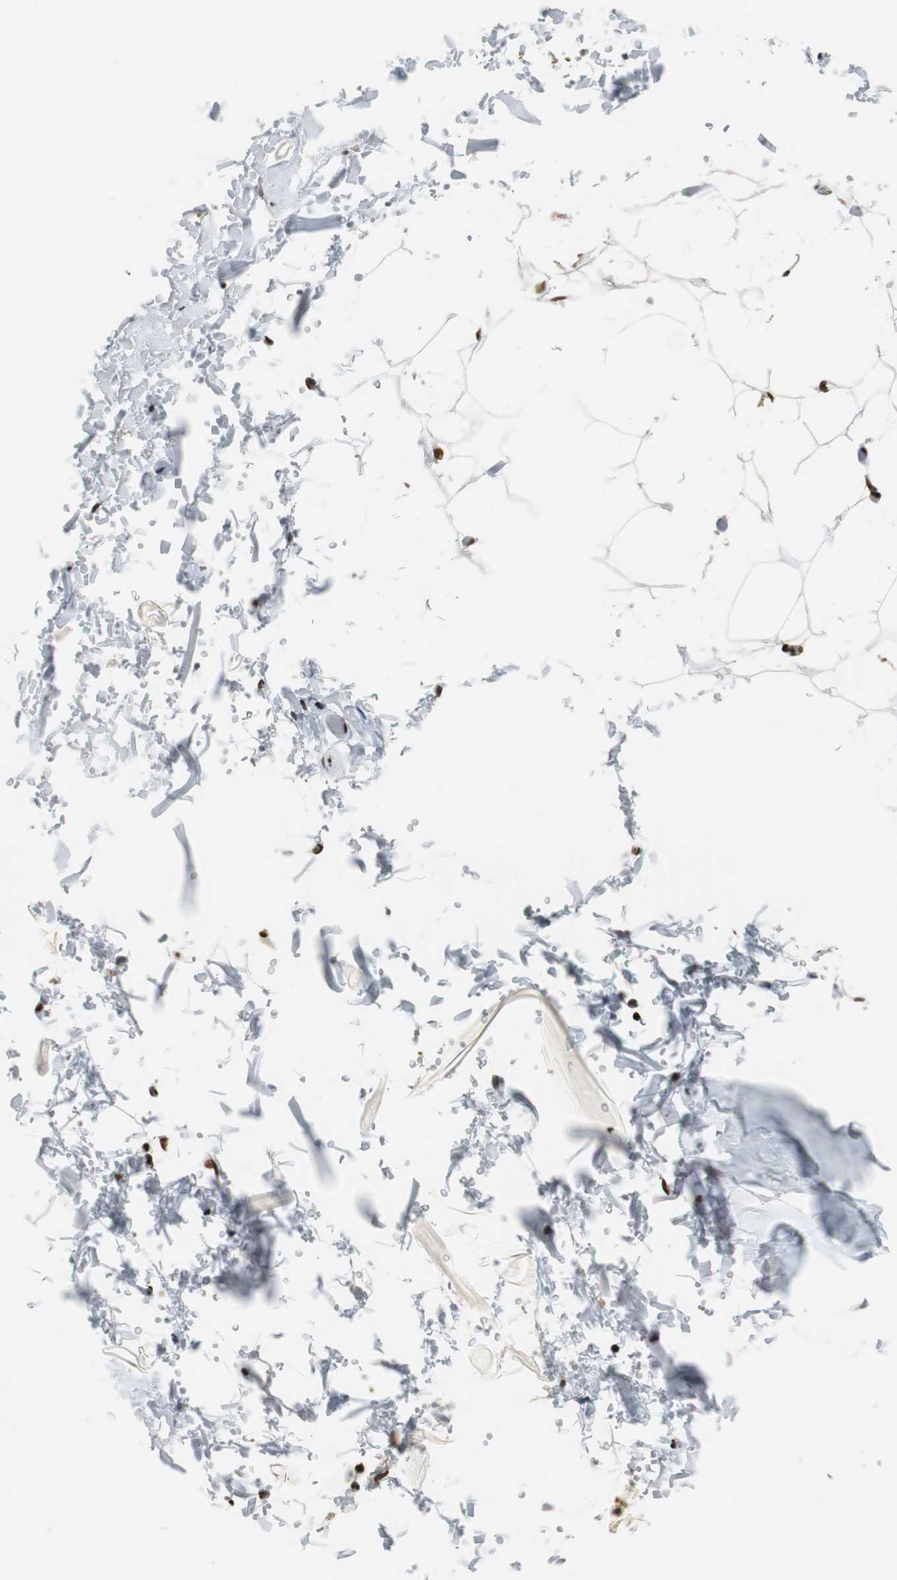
{"staining": {"intensity": "strong", "quantity": "25%-75%", "location": "nuclear"}, "tissue": "adipose tissue", "cell_type": "Adipocytes", "image_type": "normal", "snomed": [{"axis": "morphology", "description": "Normal tissue, NOS"}, {"axis": "topography", "description": "Soft tissue"}], "caption": "Immunohistochemistry (IHC) staining of benign adipose tissue, which demonstrates high levels of strong nuclear positivity in approximately 25%-75% of adipocytes indicating strong nuclear protein staining. The staining was performed using DAB (brown) for protein detection and nuclei were counterstained in hematoxylin (blue).", "gene": "HDAC1", "patient": {"sex": "male", "age": 72}}